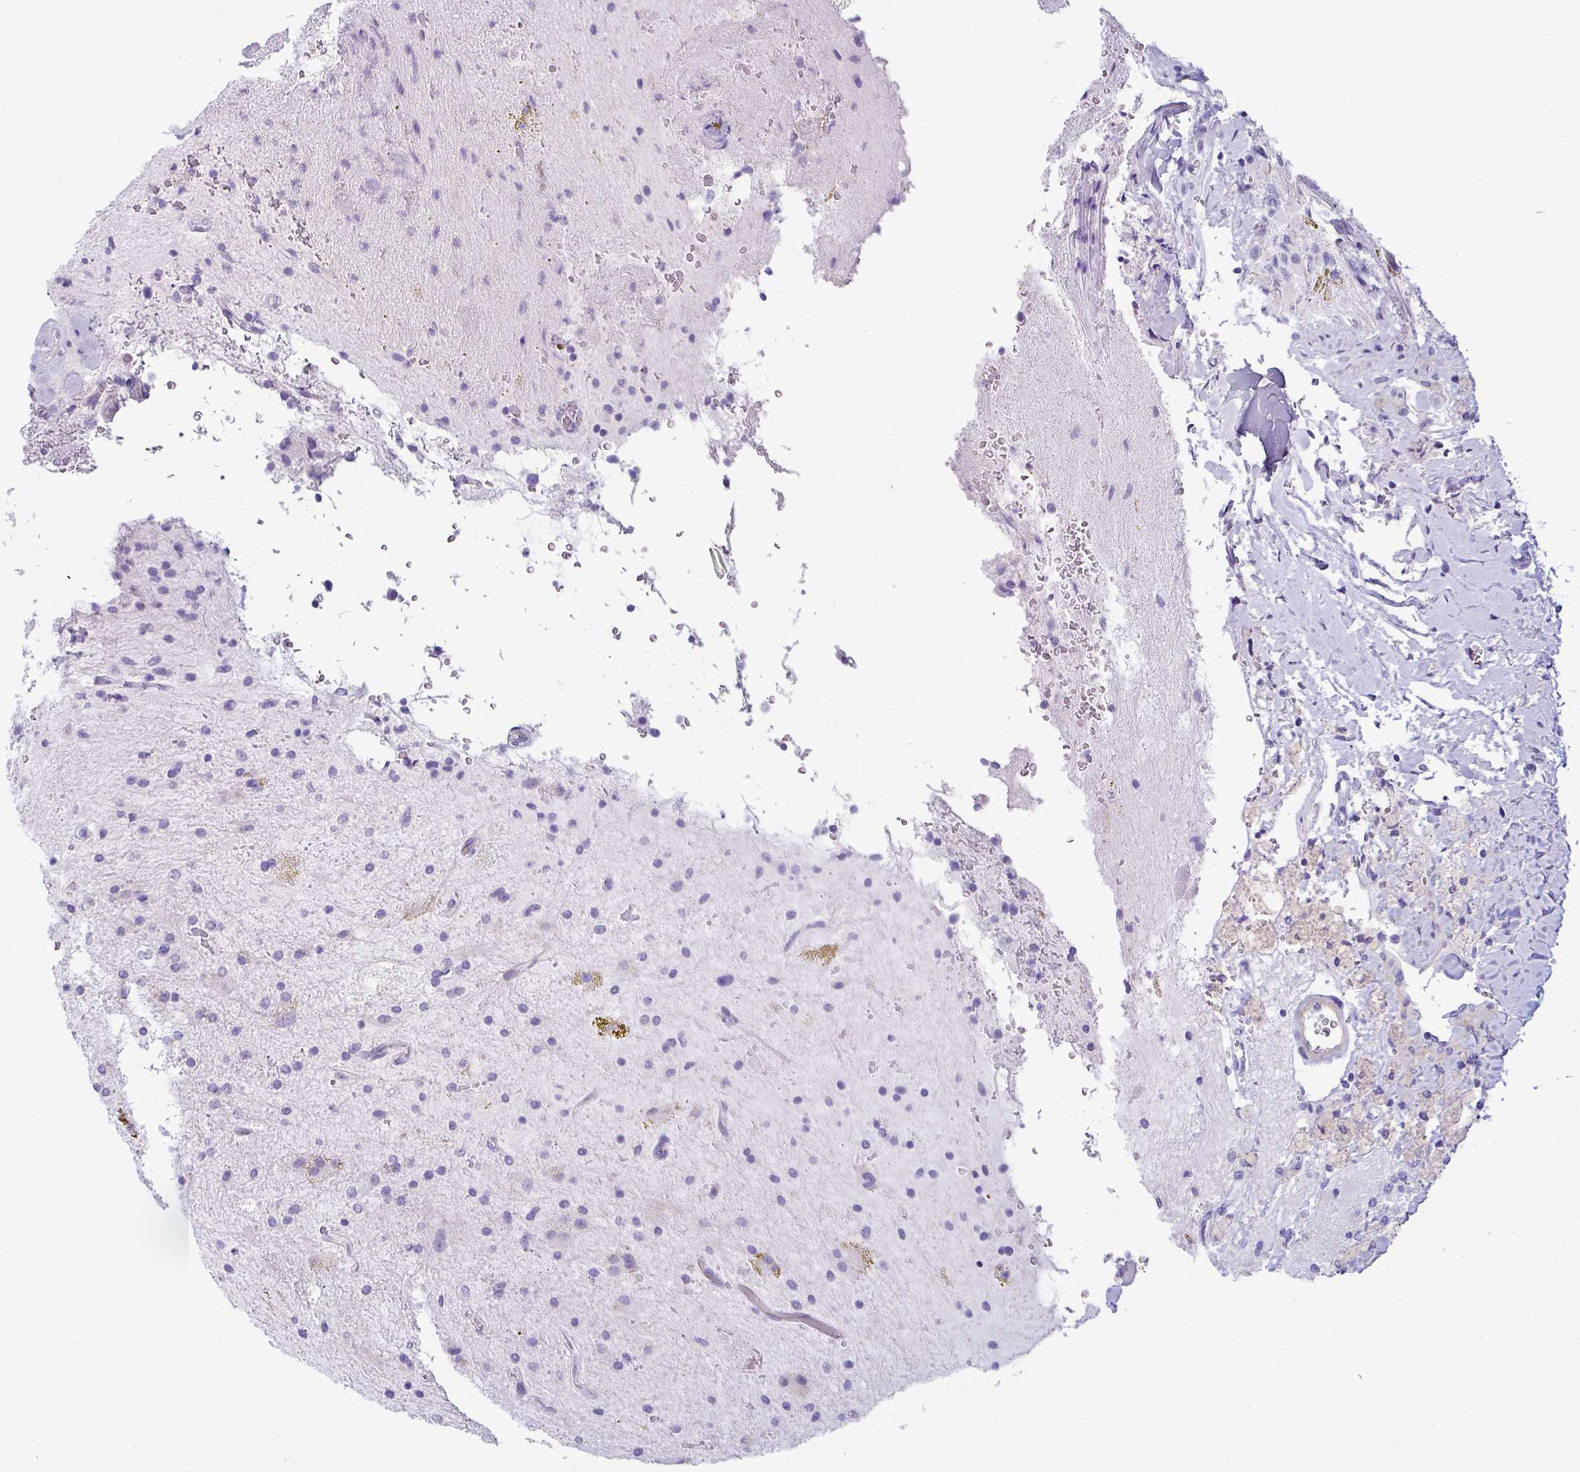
{"staining": {"intensity": "negative", "quantity": "none", "location": "none"}, "tissue": "glioma", "cell_type": "Tumor cells", "image_type": "cancer", "snomed": [{"axis": "morphology", "description": "Glioma, malignant, High grade"}, {"axis": "topography", "description": "Brain"}], "caption": "Tumor cells are negative for brown protein staining in glioma. (Stains: DAB IHC with hematoxylin counter stain, Microscopy: brightfield microscopy at high magnification).", "gene": "VCX2", "patient": {"sex": "male", "age": 34}}